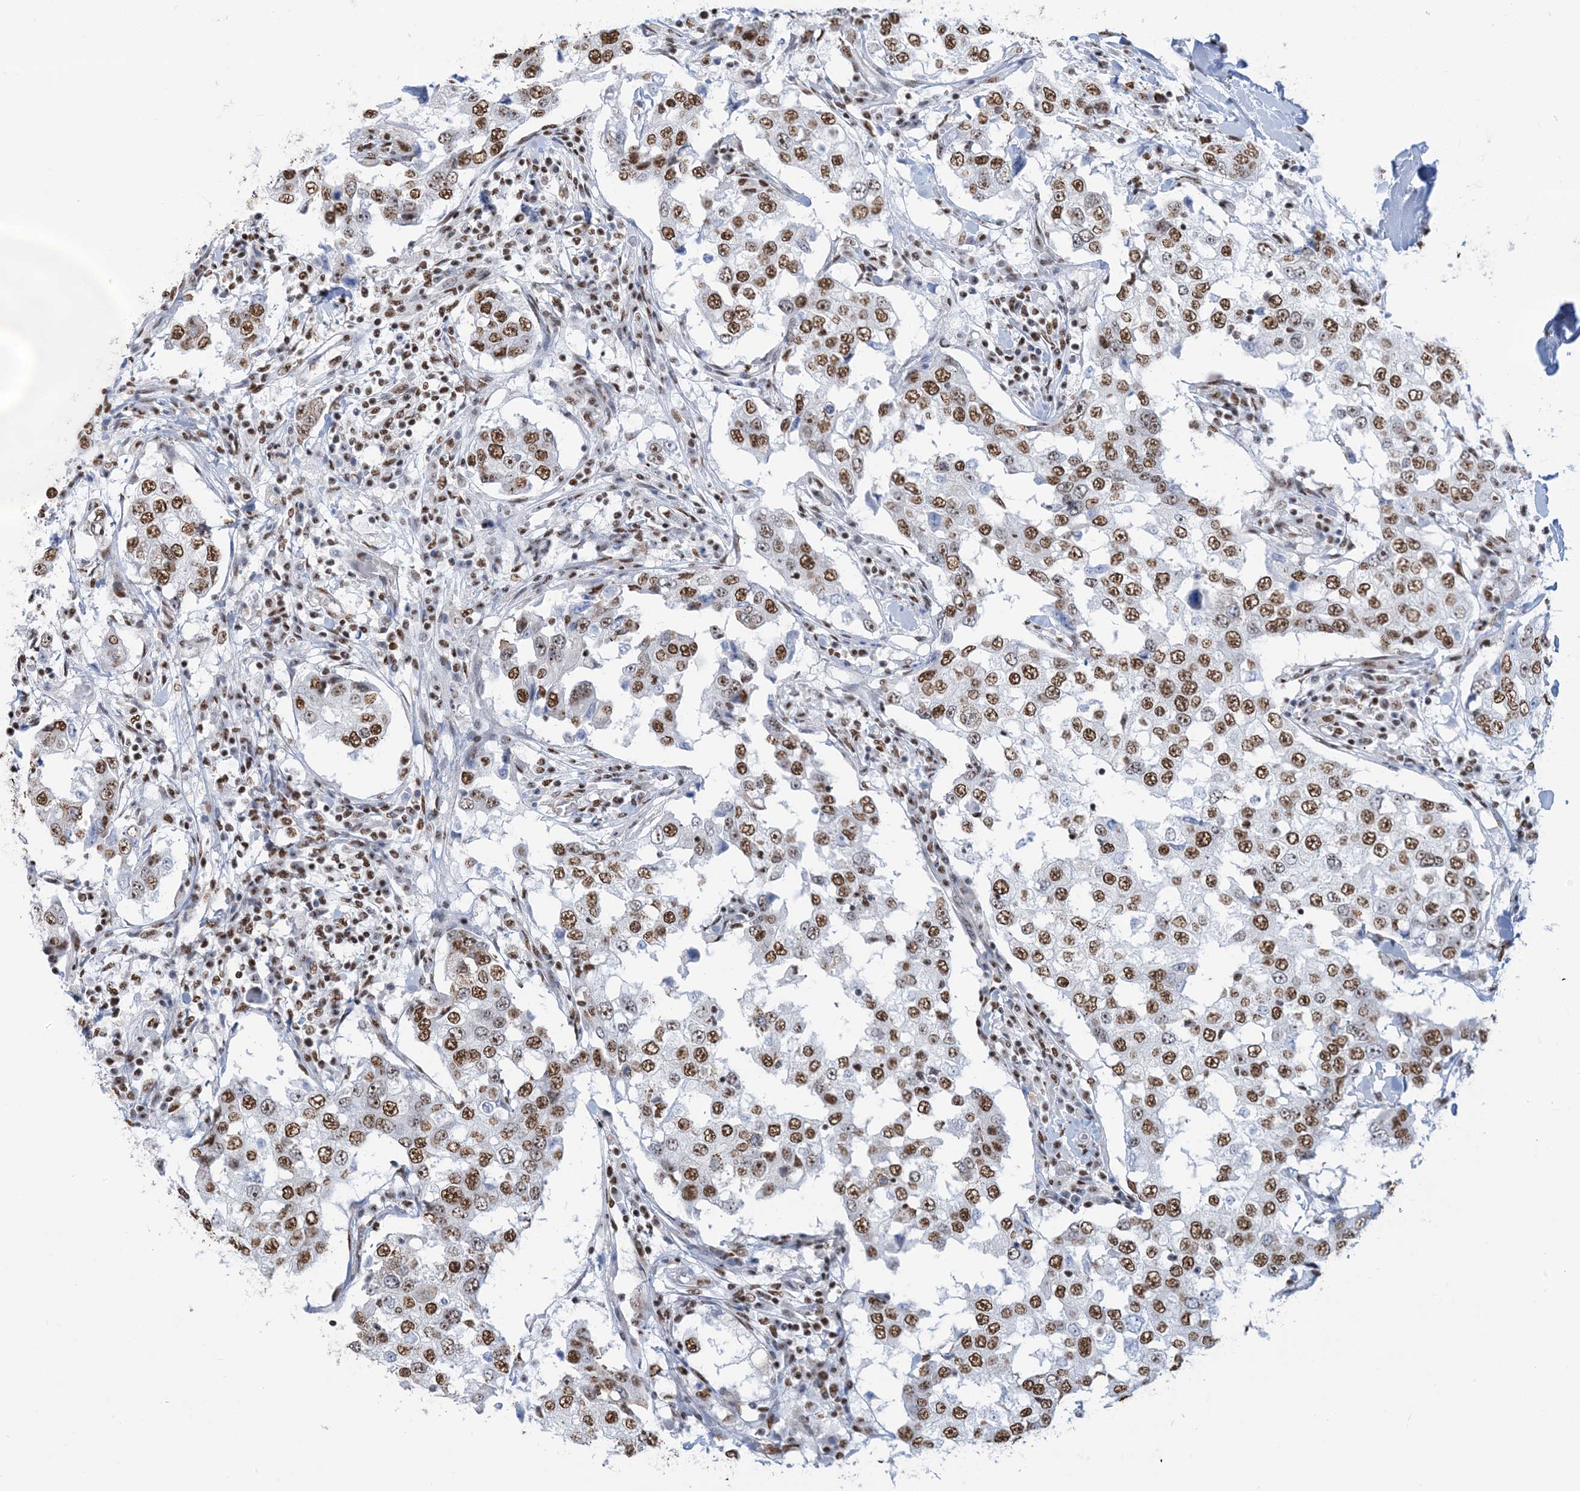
{"staining": {"intensity": "strong", "quantity": ">75%", "location": "nuclear"}, "tissue": "breast cancer", "cell_type": "Tumor cells", "image_type": "cancer", "snomed": [{"axis": "morphology", "description": "Duct carcinoma"}, {"axis": "topography", "description": "Breast"}], "caption": "Protein expression by immunohistochemistry (IHC) demonstrates strong nuclear positivity in about >75% of tumor cells in infiltrating ductal carcinoma (breast).", "gene": "ZNF792", "patient": {"sex": "female", "age": 27}}